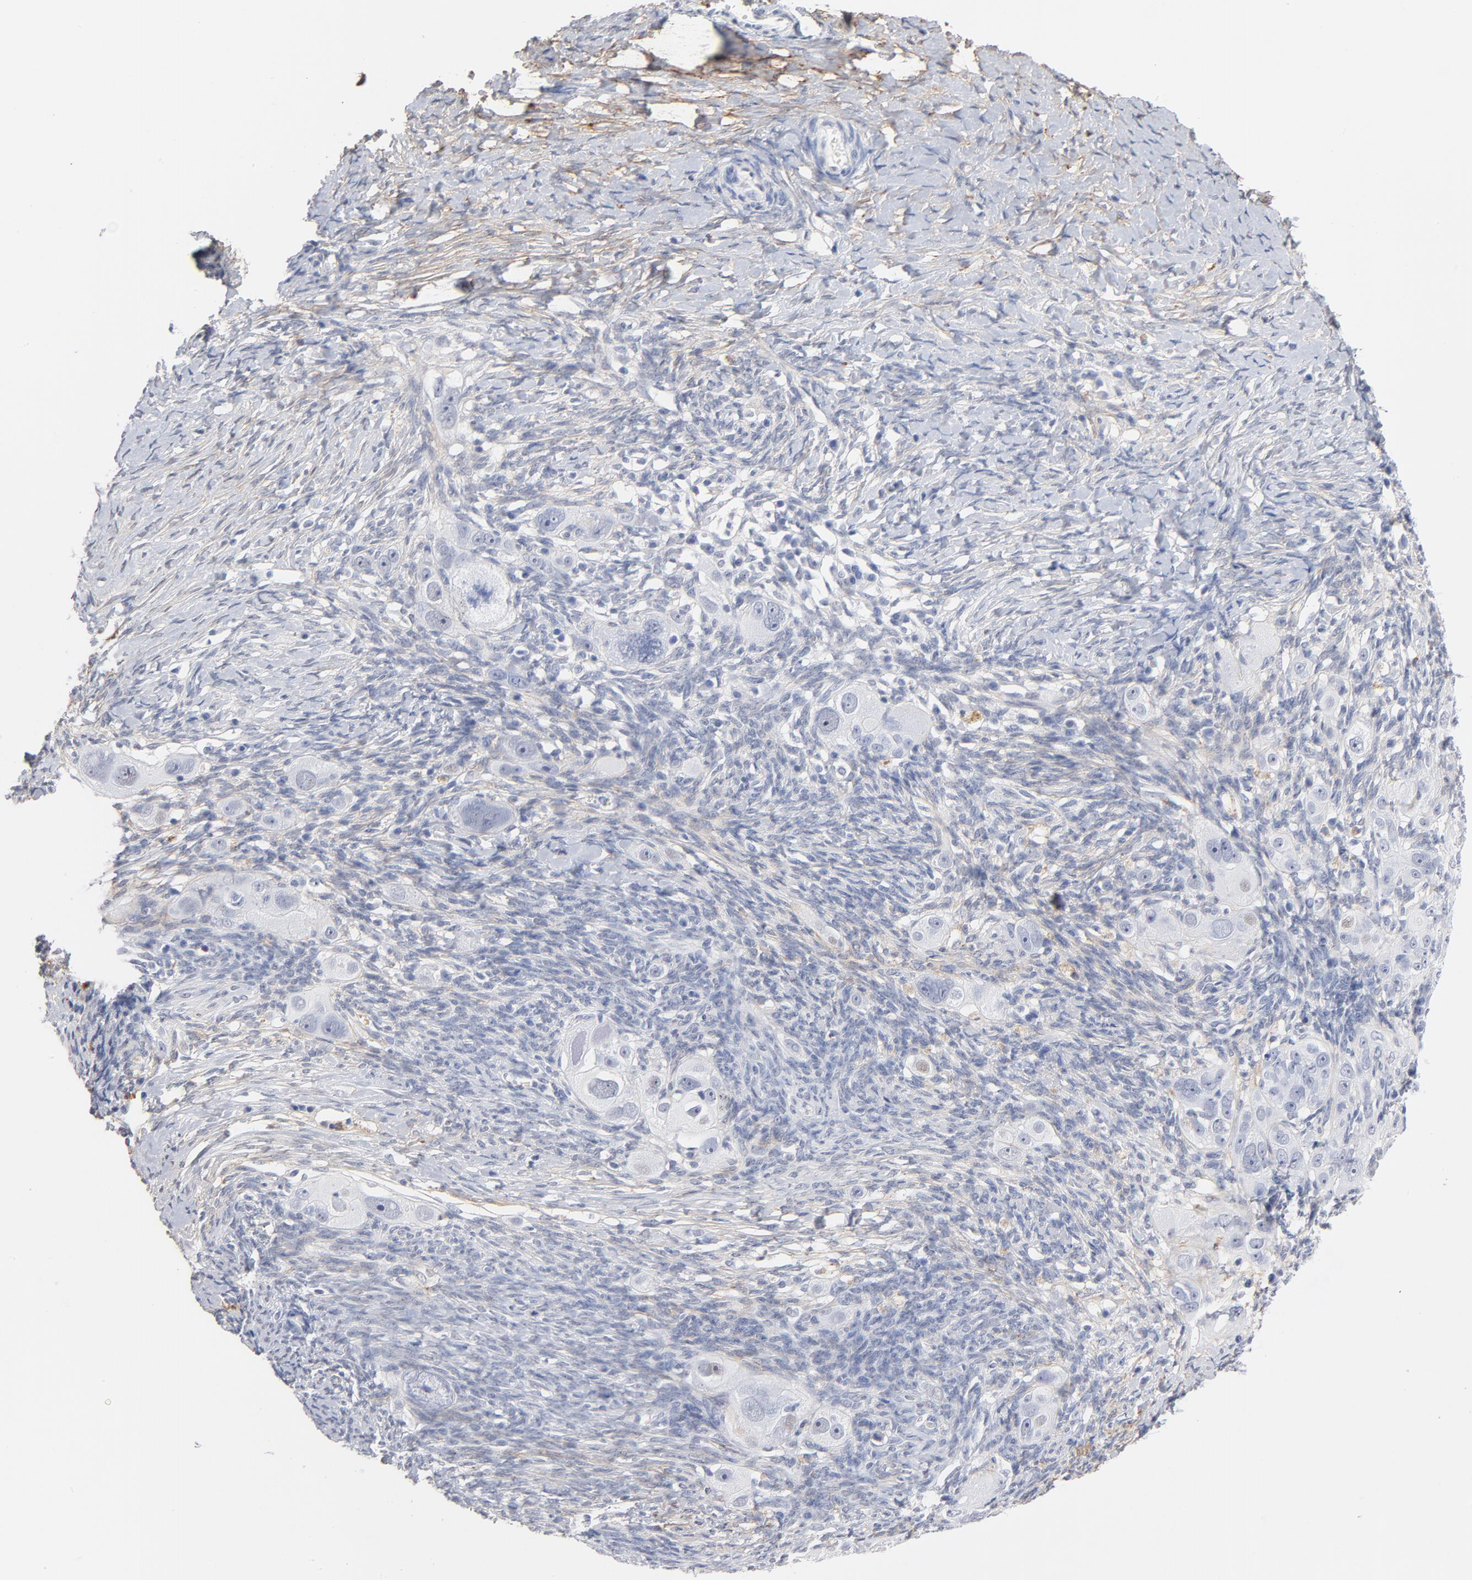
{"staining": {"intensity": "negative", "quantity": "none", "location": "none"}, "tissue": "ovarian cancer", "cell_type": "Tumor cells", "image_type": "cancer", "snomed": [{"axis": "morphology", "description": "Normal tissue, NOS"}, {"axis": "morphology", "description": "Cystadenocarcinoma, serous, NOS"}, {"axis": "topography", "description": "Ovary"}], "caption": "Immunohistochemistry photomicrograph of serous cystadenocarcinoma (ovarian) stained for a protein (brown), which shows no staining in tumor cells.", "gene": "LTBP2", "patient": {"sex": "female", "age": 62}}